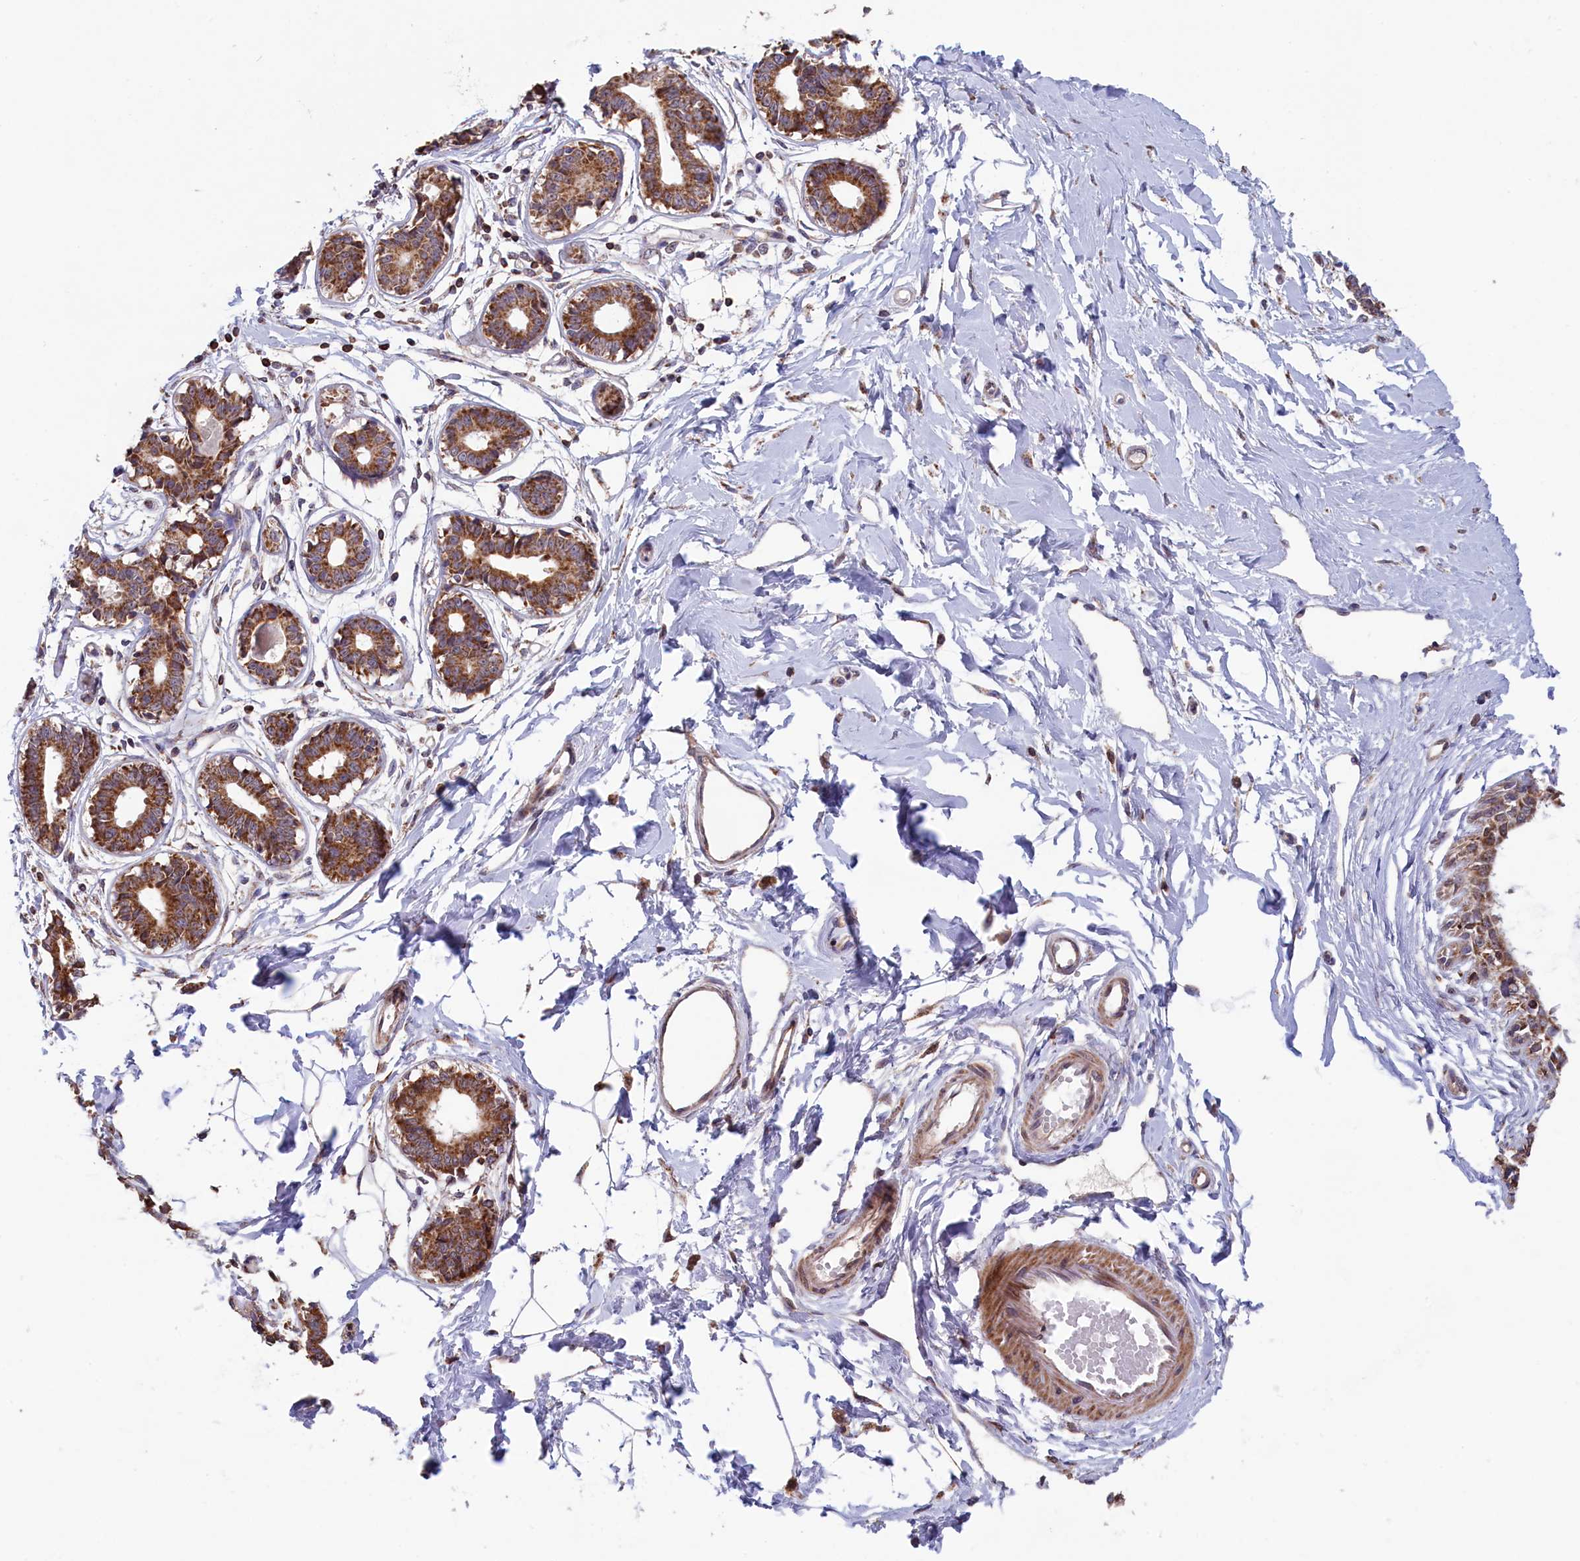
{"staining": {"intensity": "strong", "quantity": "25%-75%", "location": "cytoplasmic/membranous"}, "tissue": "breast", "cell_type": "Glandular cells", "image_type": "normal", "snomed": [{"axis": "morphology", "description": "Normal tissue, NOS"}, {"axis": "topography", "description": "Breast"}], "caption": "This photomicrograph displays benign breast stained with immunohistochemistry to label a protein in brown. The cytoplasmic/membranous of glandular cells show strong positivity for the protein. Nuclei are counter-stained blue.", "gene": "TIMM44", "patient": {"sex": "female", "age": 45}}